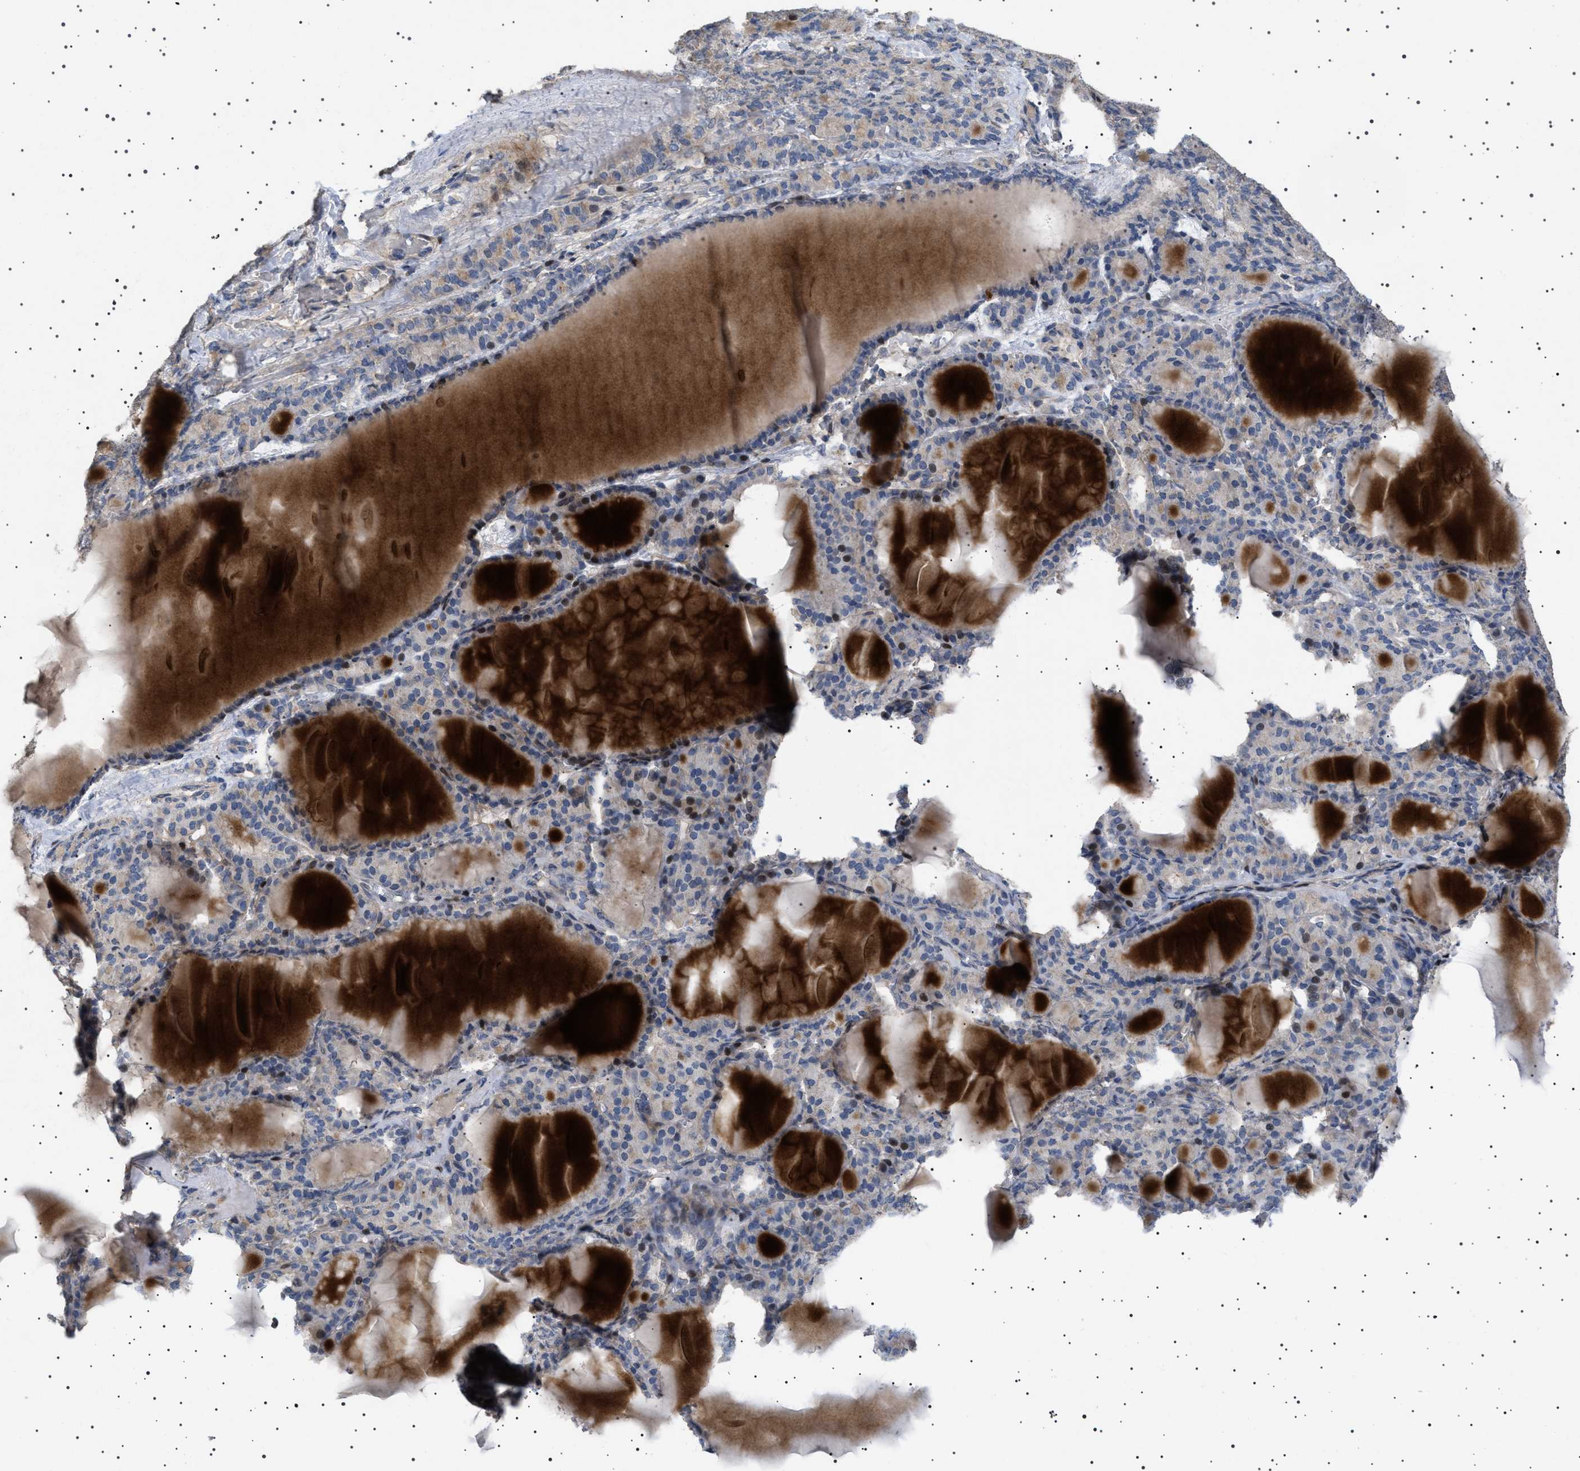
{"staining": {"intensity": "weak", "quantity": ">75%", "location": "cytoplasmic/membranous"}, "tissue": "thyroid gland", "cell_type": "Glandular cells", "image_type": "normal", "snomed": [{"axis": "morphology", "description": "Normal tissue, NOS"}, {"axis": "topography", "description": "Thyroid gland"}], "caption": "Immunohistochemical staining of unremarkable human thyroid gland reveals >75% levels of weak cytoplasmic/membranous protein expression in approximately >75% of glandular cells.", "gene": "HTR1A", "patient": {"sex": "female", "age": 28}}